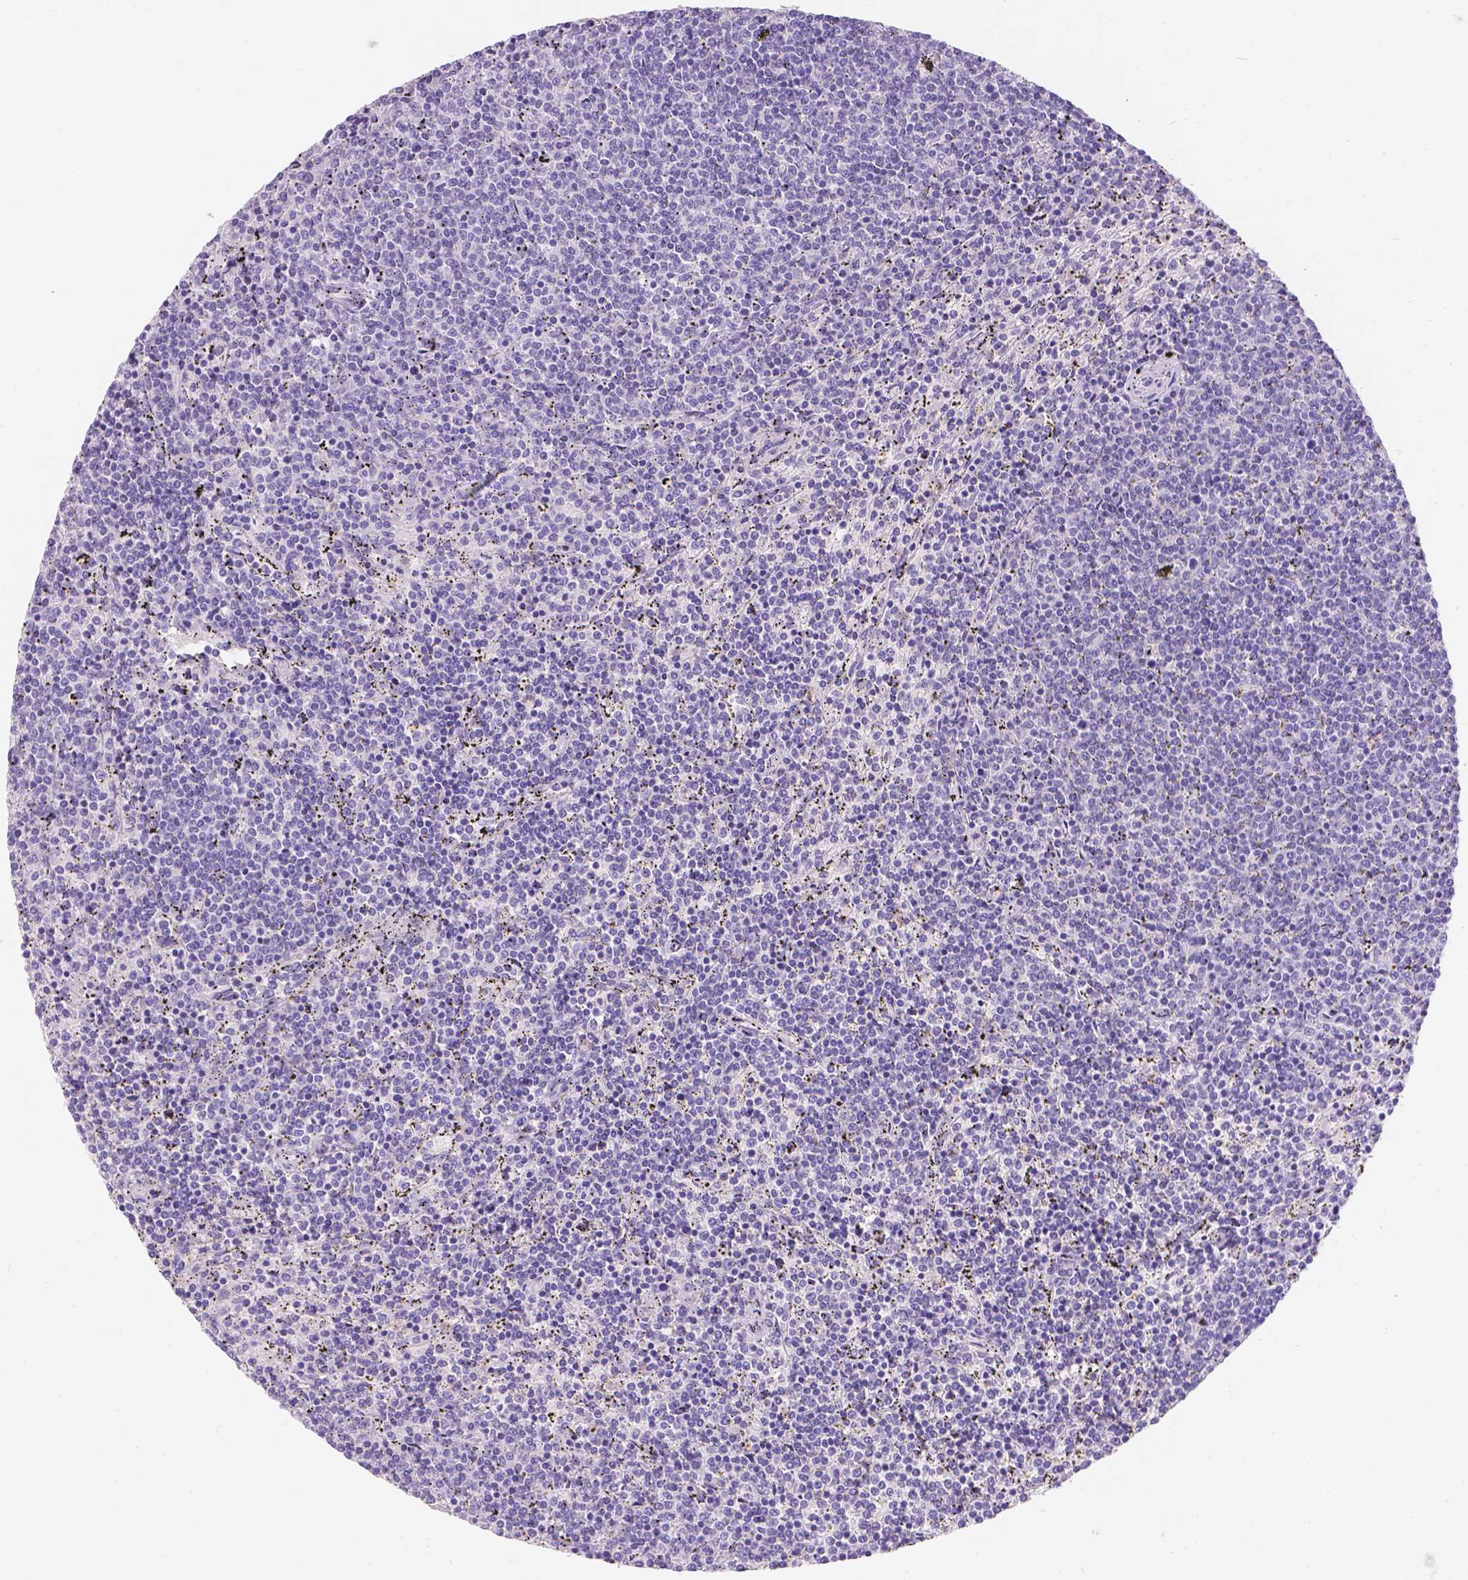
{"staining": {"intensity": "negative", "quantity": "none", "location": "none"}, "tissue": "lymphoma", "cell_type": "Tumor cells", "image_type": "cancer", "snomed": [{"axis": "morphology", "description": "Malignant lymphoma, non-Hodgkin's type, Low grade"}, {"axis": "topography", "description": "Spleen"}], "caption": "Low-grade malignant lymphoma, non-Hodgkin's type was stained to show a protein in brown. There is no significant staining in tumor cells.", "gene": "GNRHR", "patient": {"sex": "female", "age": 50}}